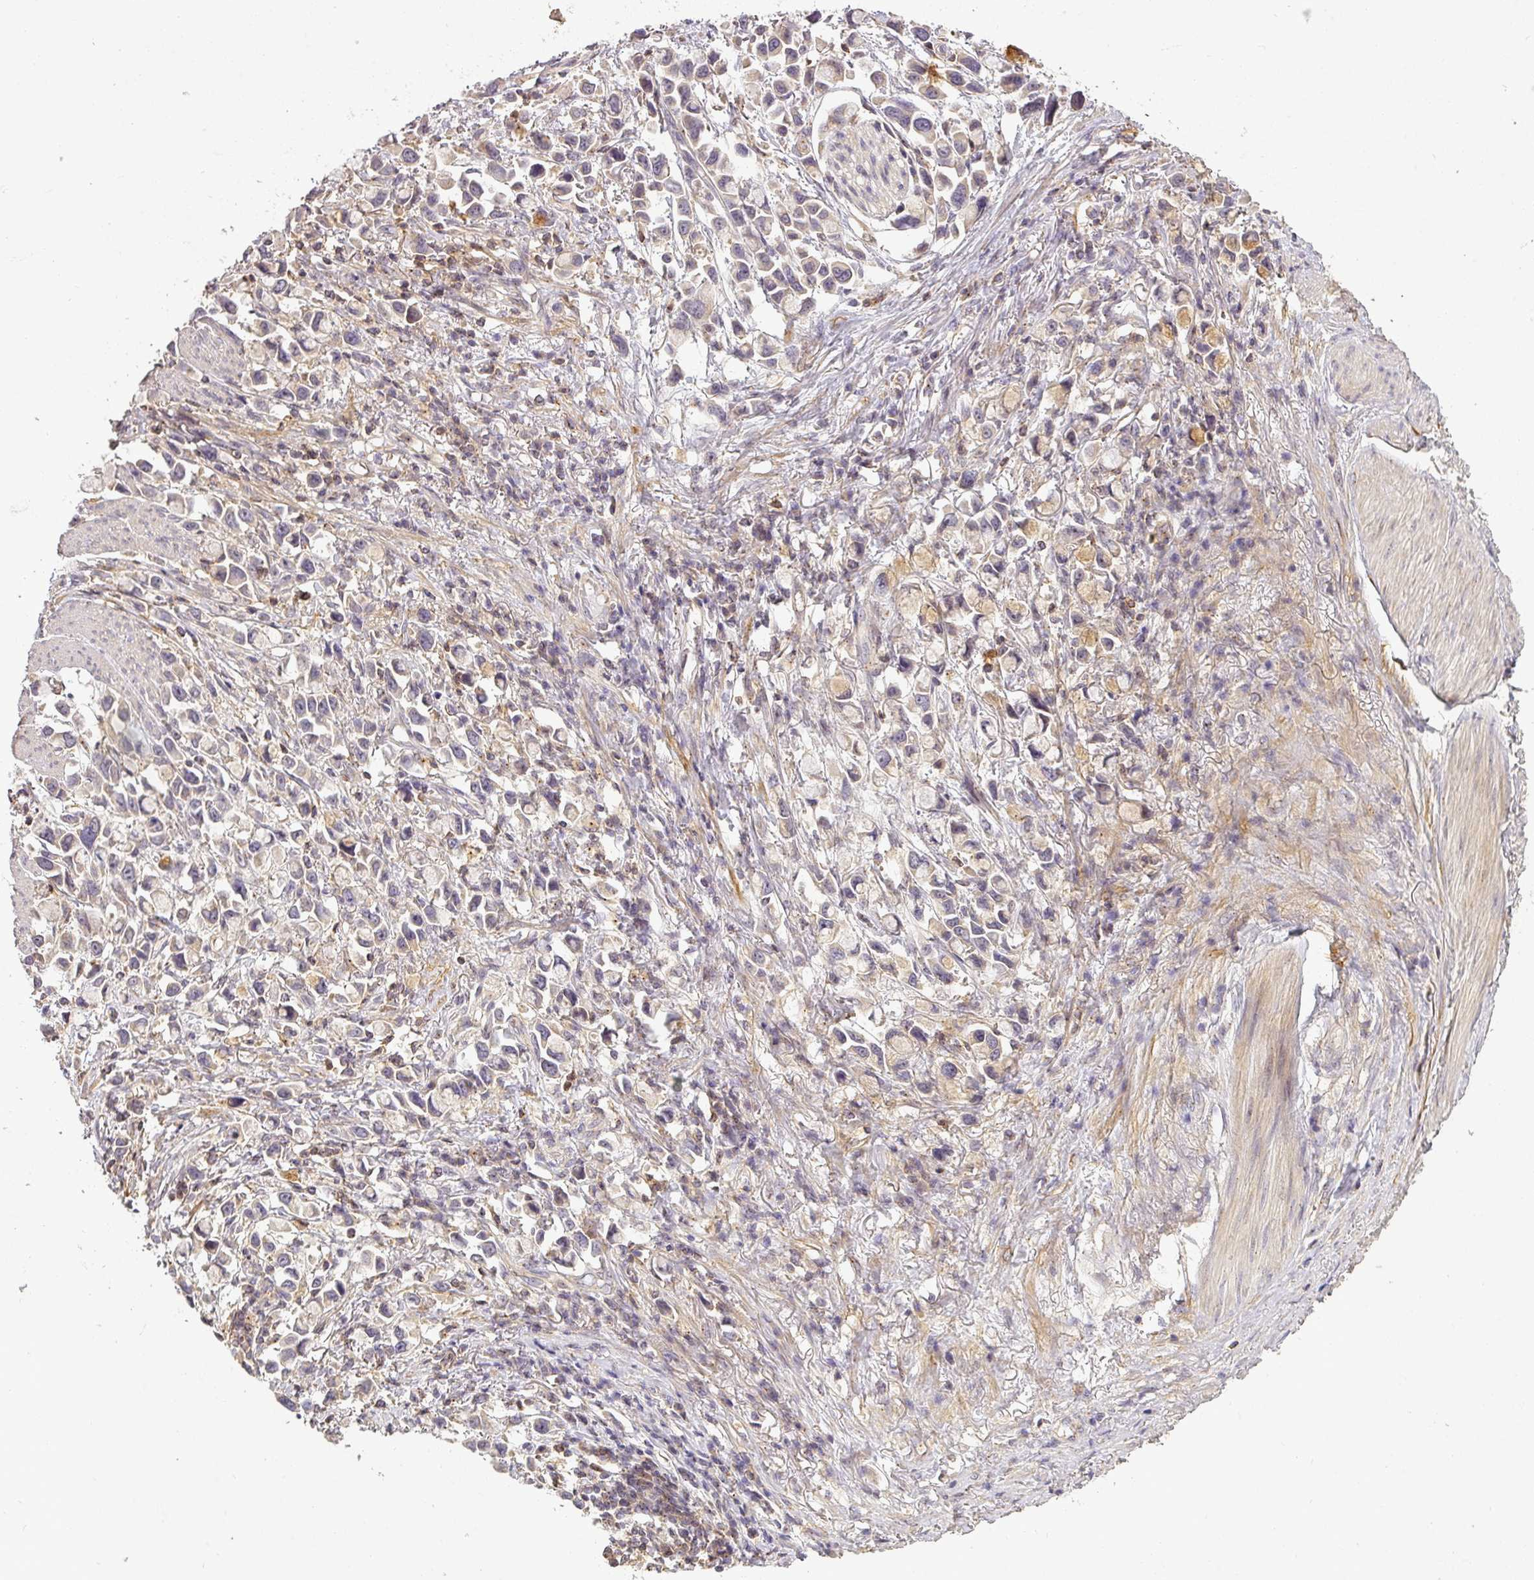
{"staining": {"intensity": "weak", "quantity": "<25%", "location": "cytoplasmic/membranous"}, "tissue": "stomach cancer", "cell_type": "Tumor cells", "image_type": "cancer", "snomed": [{"axis": "morphology", "description": "Adenocarcinoma, NOS"}, {"axis": "topography", "description": "Stomach"}], "caption": "Immunohistochemistry (IHC) image of human stomach adenocarcinoma stained for a protein (brown), which demonstrates no positivity in tumor cells. (Stains: DAB immunohistochemistry with hematoxylin counter stain, Microscopy: brightfield microscopy at high magnification).", "gene": "NIN", "patient": {"sex": "female", "age": 81}}